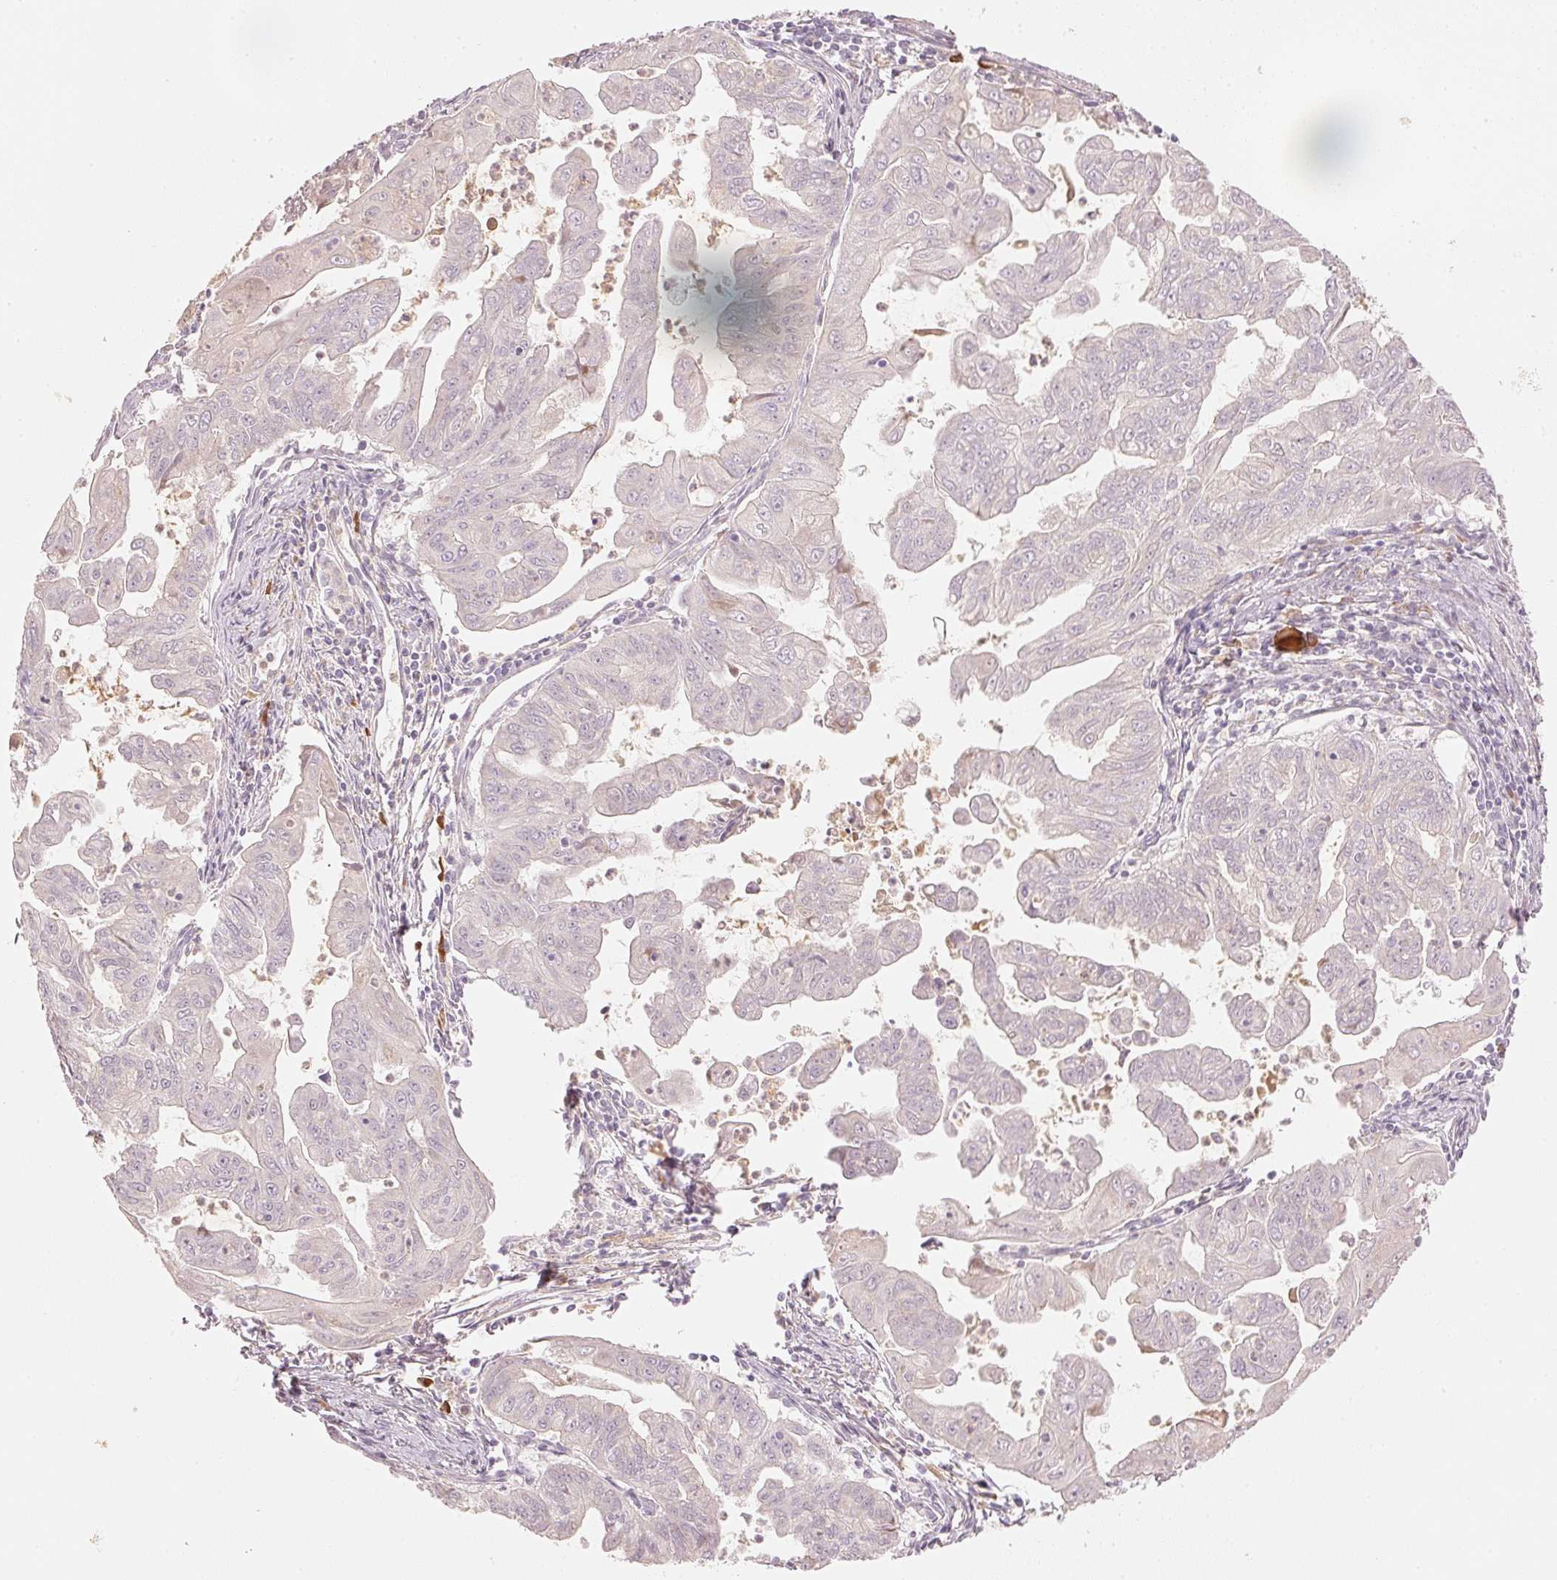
{"staining": {"intensity": "negative", "quantity": "none", "location": "none"}, "tissue": "stomach cancer", "cell_type": "Tumor cells", "image_type": "cancer", "snomed": [{"axis": "morphology", "description": "Adenocarcinoma, NOS"}, {"axis": "topography", "description": "Stomach, upper"}], "caption": "Tumor cells show no significant protein expression in stomach adenocarcinoma.", "gene": "RMDN2", "patient": {"sex": "male", "age": 80}}